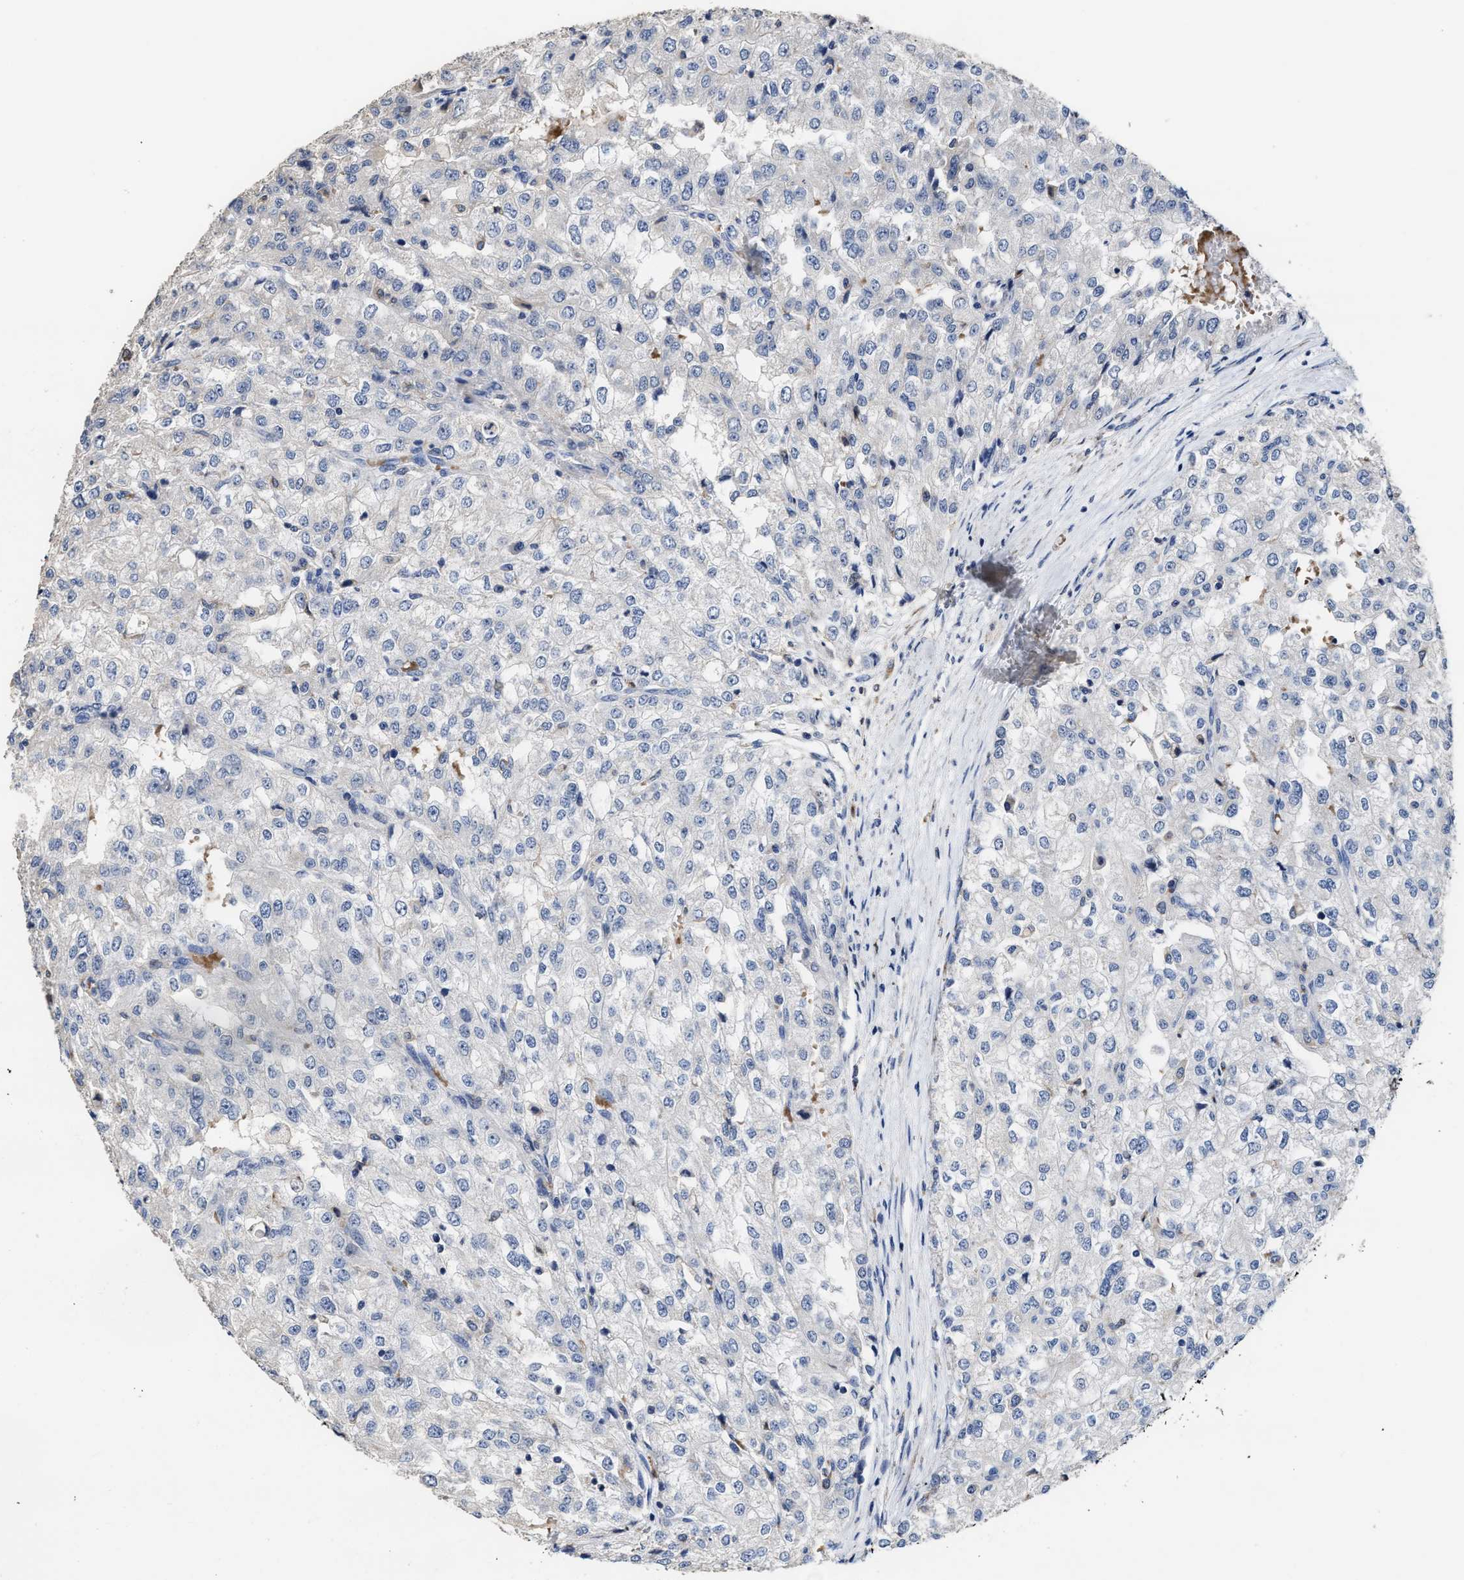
{"staining": {"intensity": "negative", "quantity": "none", "location": "none"}, "tissue": "renal cancer", "cell_type": "Tumor cells", "image_type": "cancer", "snomed": [{"axis": "morphology", "description": "Adenocarcinoma, NOS"}, {"axis": "topography", "description": "Kidney"}], "caption": "IHC micrograph of neoplastic tissue: renal cancer stained with DAB (3,3'-diaminobenzidine) exhibits no significant protein staining in tumor cells. (Stains: DAB (3,3'-diaminobenzidine) immunohistochemistry (IHC) with hematoxylin counter stain, Microscopy: brightfield microscopy at high magnification).", "gene": "ZFAT", "patient": {"sex": "female", "age": 54}}